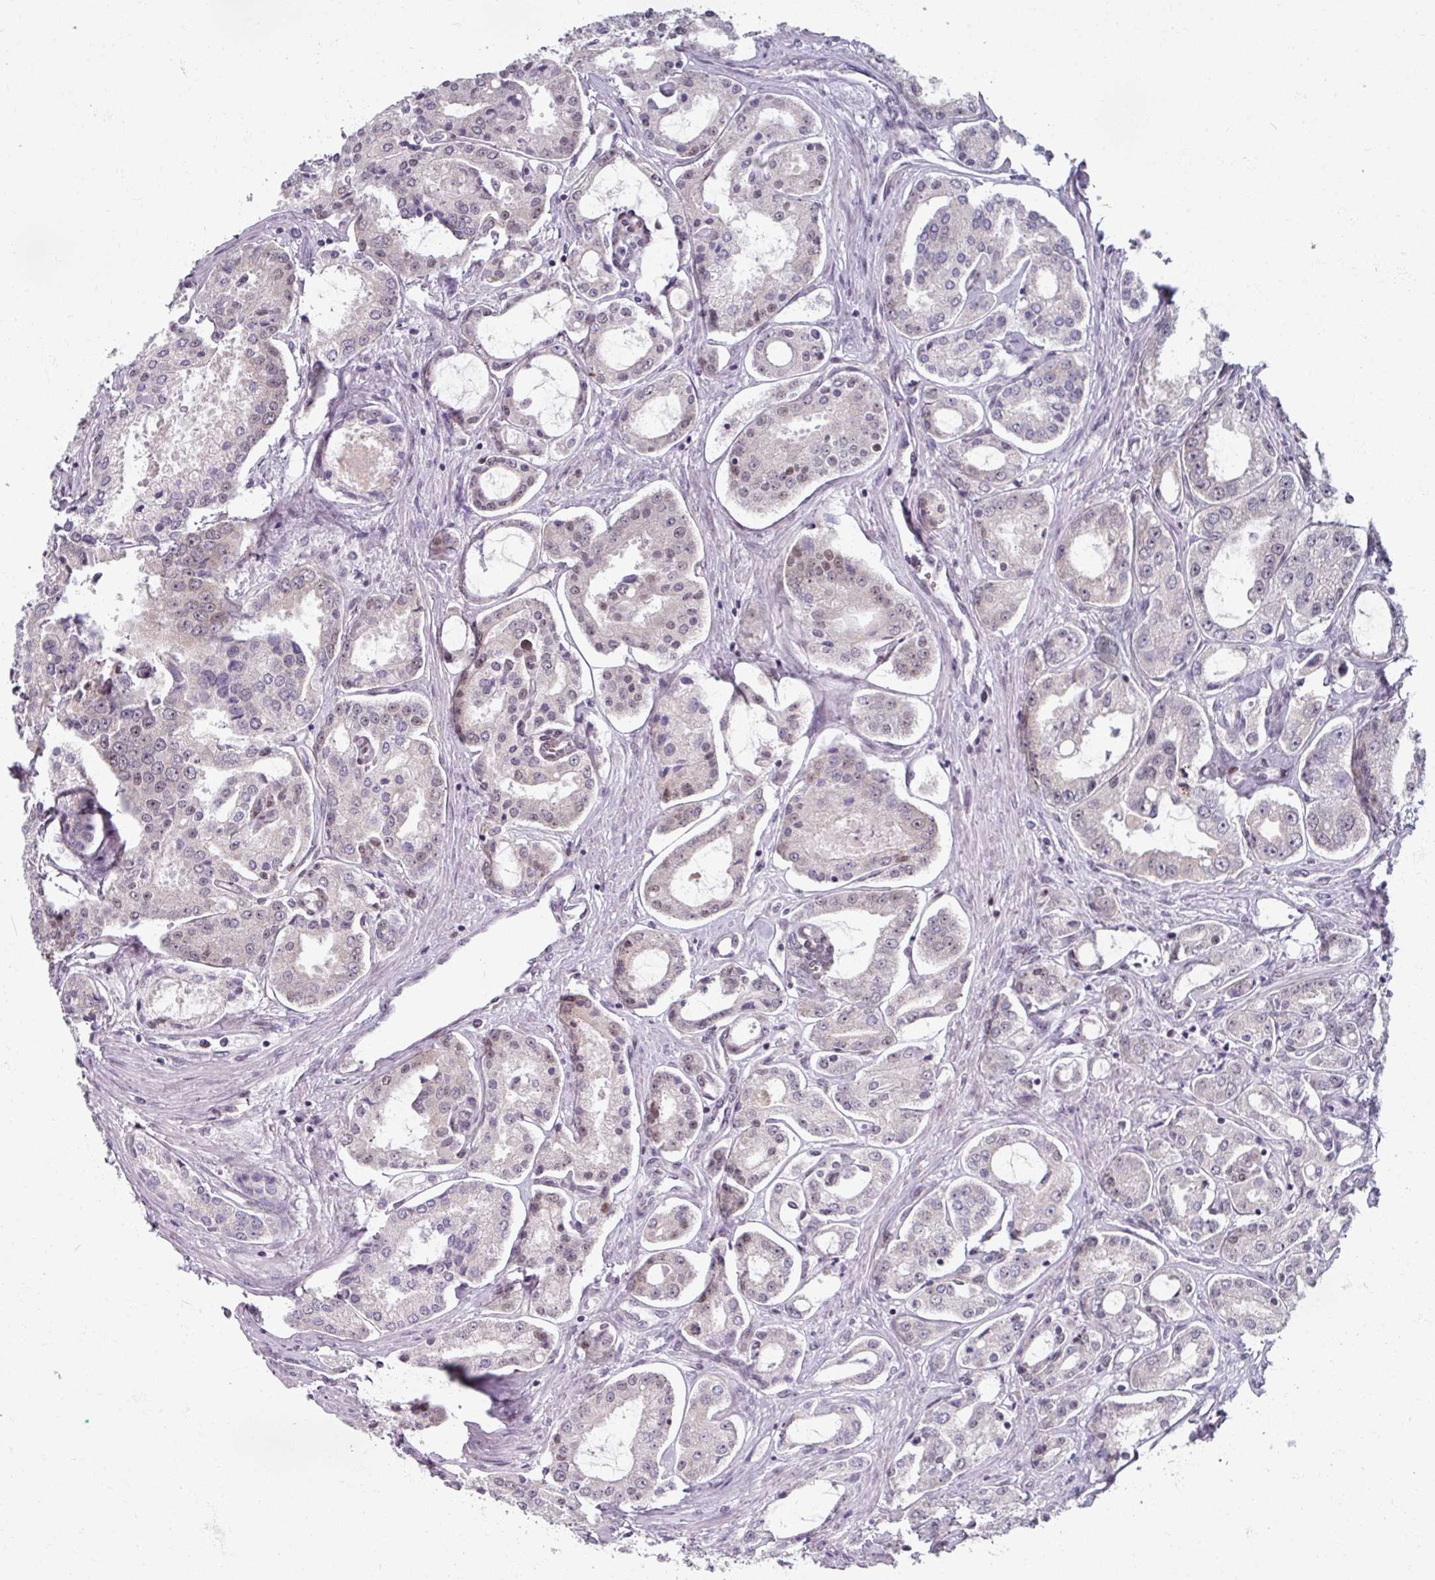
{"staining": {"intensity": "moderate", "quantity": "<25%", "location": "nuclear"}, "tissue": "prostate cancer", "cell_type": "Tumor cells", "image_type": "cancer", "snomed": [{"axis": "morphology", "description": "Adenocarcinoma, Low grade"}, {"axis": "topography", "description": "Prostate"}], "caption": "Immunohistochemical staining of human prostate low-grade adenocarcinoma reveals low levels of moderate nuclear positivity in approximately <25% of tumor cells. (DAB IHC with brightfield microscopy, high magnification).", "gene": "RIPOR3", "patient": {"sex": "male", "age": 68}}